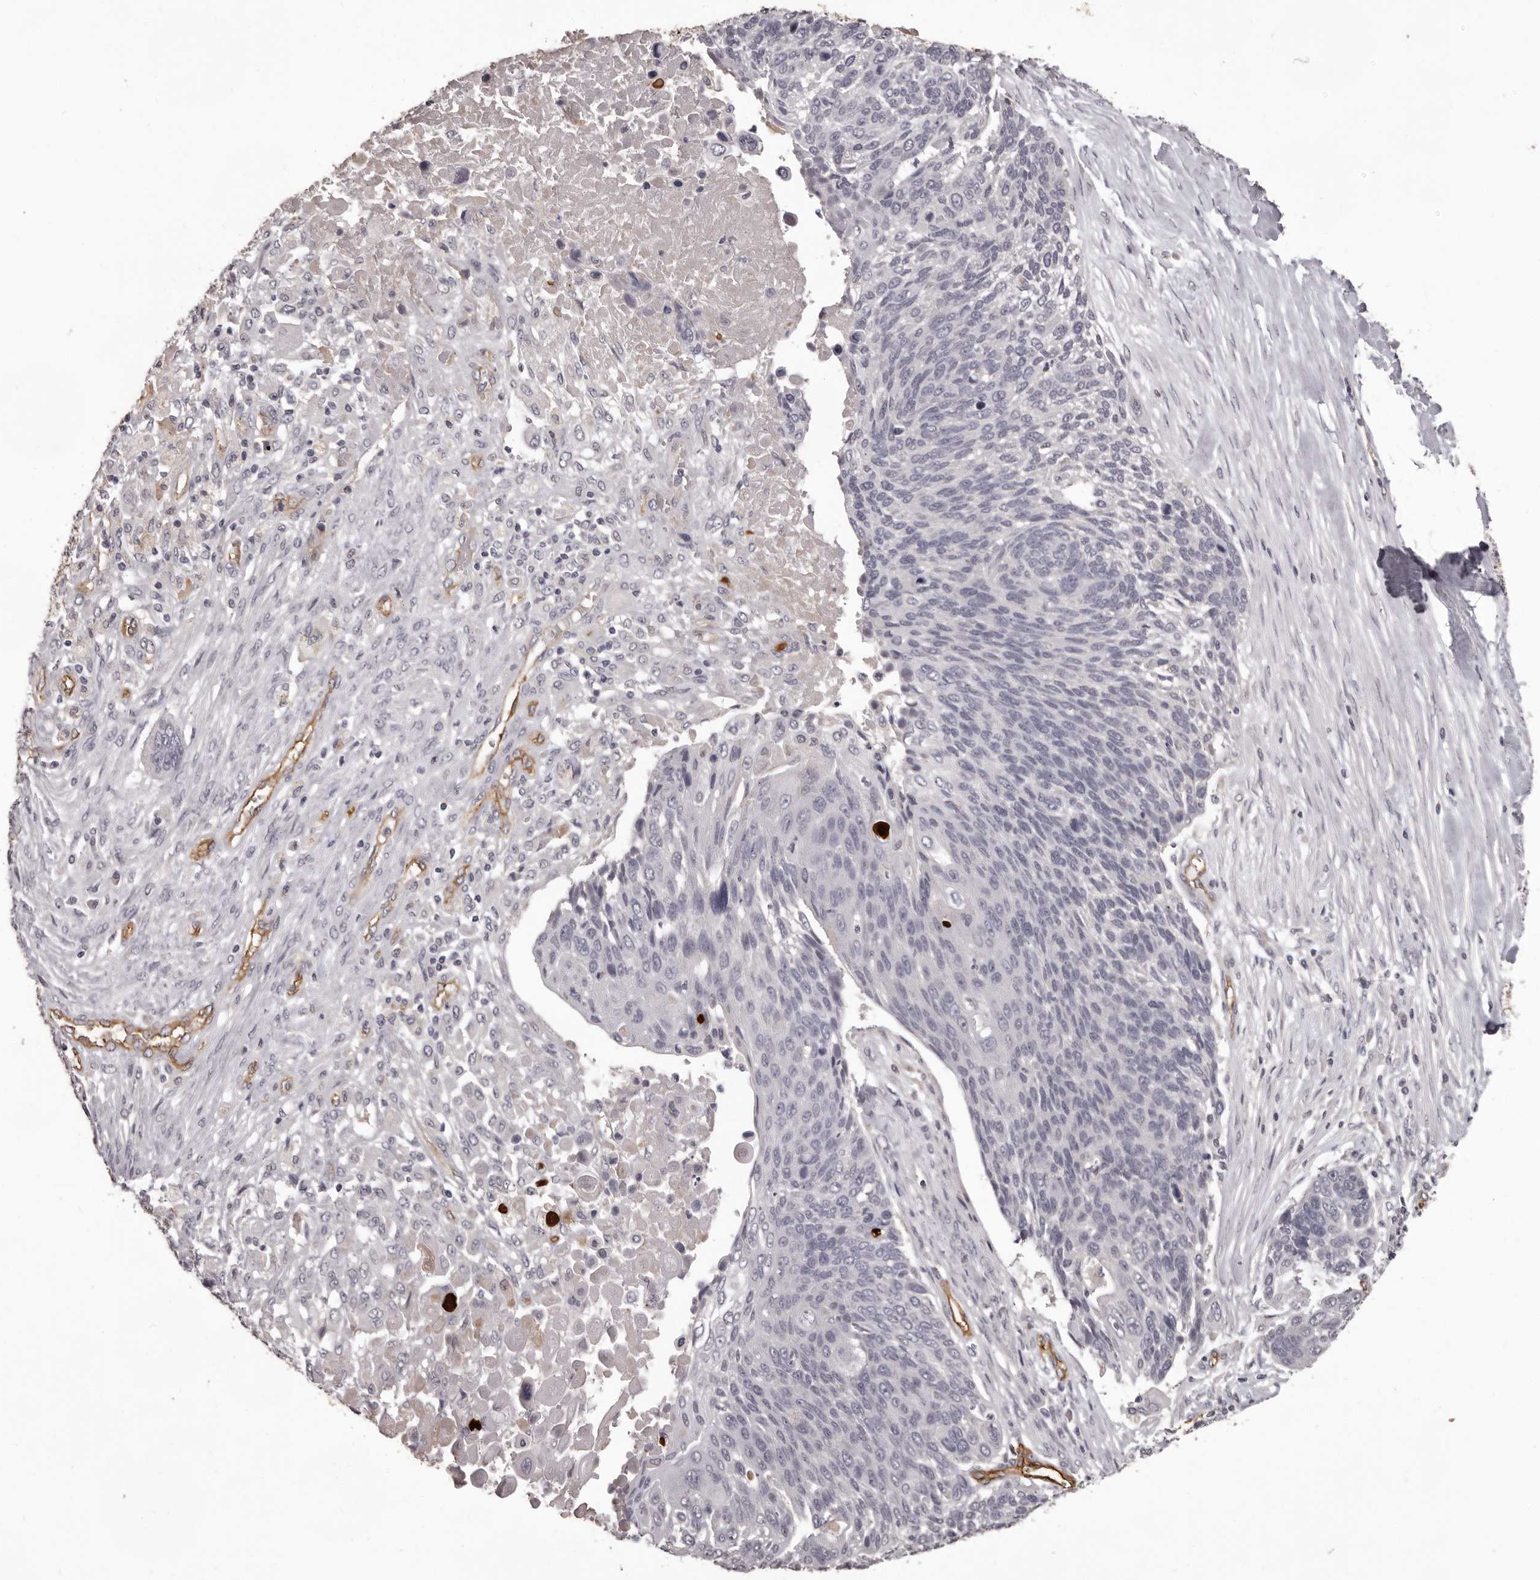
{"staining": {"intensity": "negative", "quantity": "none", "location": "none"}, "tissue": "lung cancer", "cell_type": "Tumor cells", "image_type": "cancer", "snomed": [{"axis": "morphology", "description": "Squamous cell carcinoma, NOS"}, {"axis": "topography", "description": "Lung"}], "caption": "Tumor cells show no significant staining in lung squamous cell carcinoma.", "gene": "GPR78", "patient": {"sex": "male", "age": 66}}